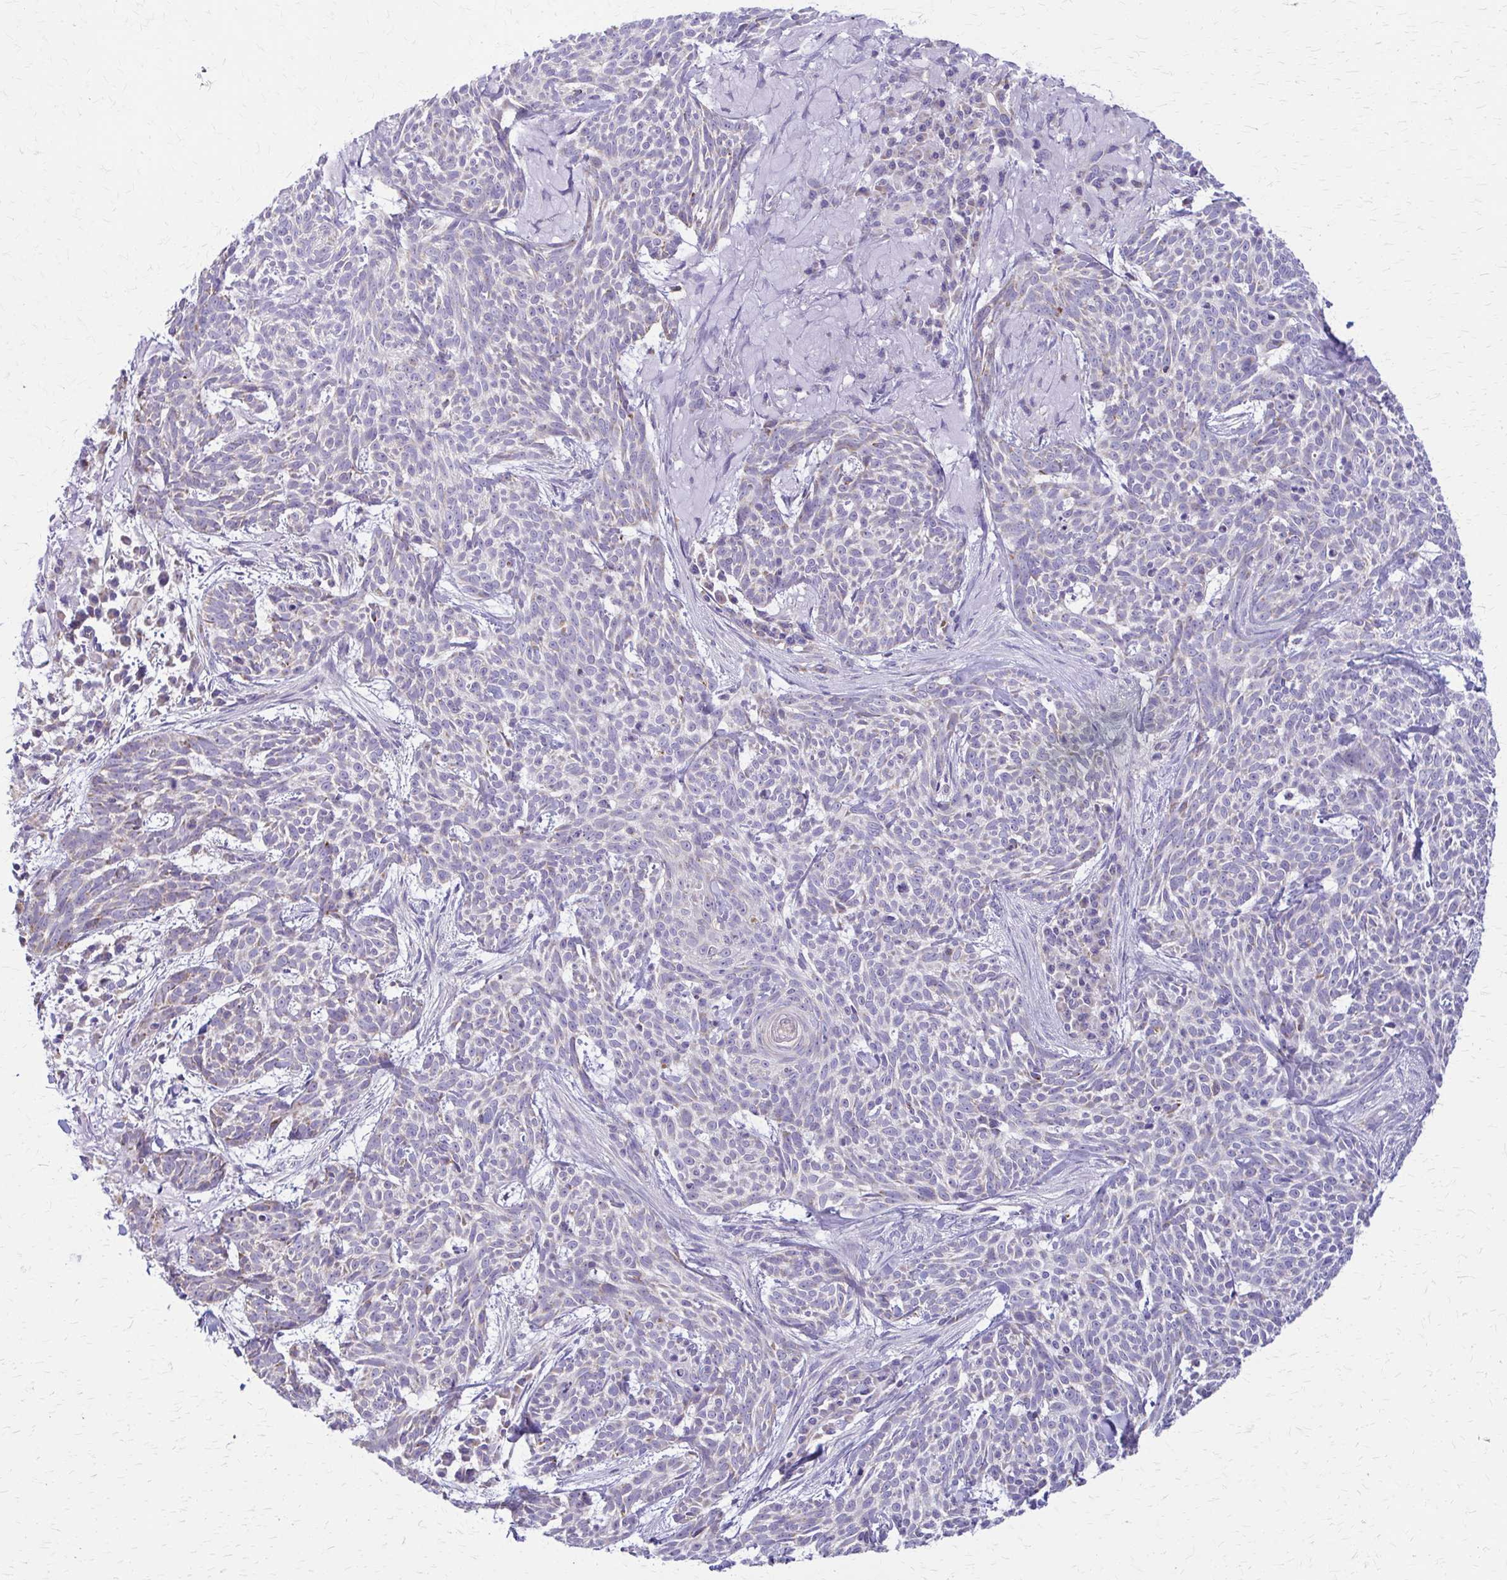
{"staining": {"intensity": "negative", "quantity": "none", "location": "none"}, "tissue": "skin cancer", "cell_type": "Tumor cells", "image_type": "cancer", "snomed": [{"axis": "morphology", "description": "Basal cell carcinoma"}, {"axis": "topography", "description": "Skin"}], "caption": "Histopathology image shows no protein staining in tumor cells of skin basal cell carcinoma tissue.", "gene": "SAMD13", "patient": {"sex": "female", "age": 93}}